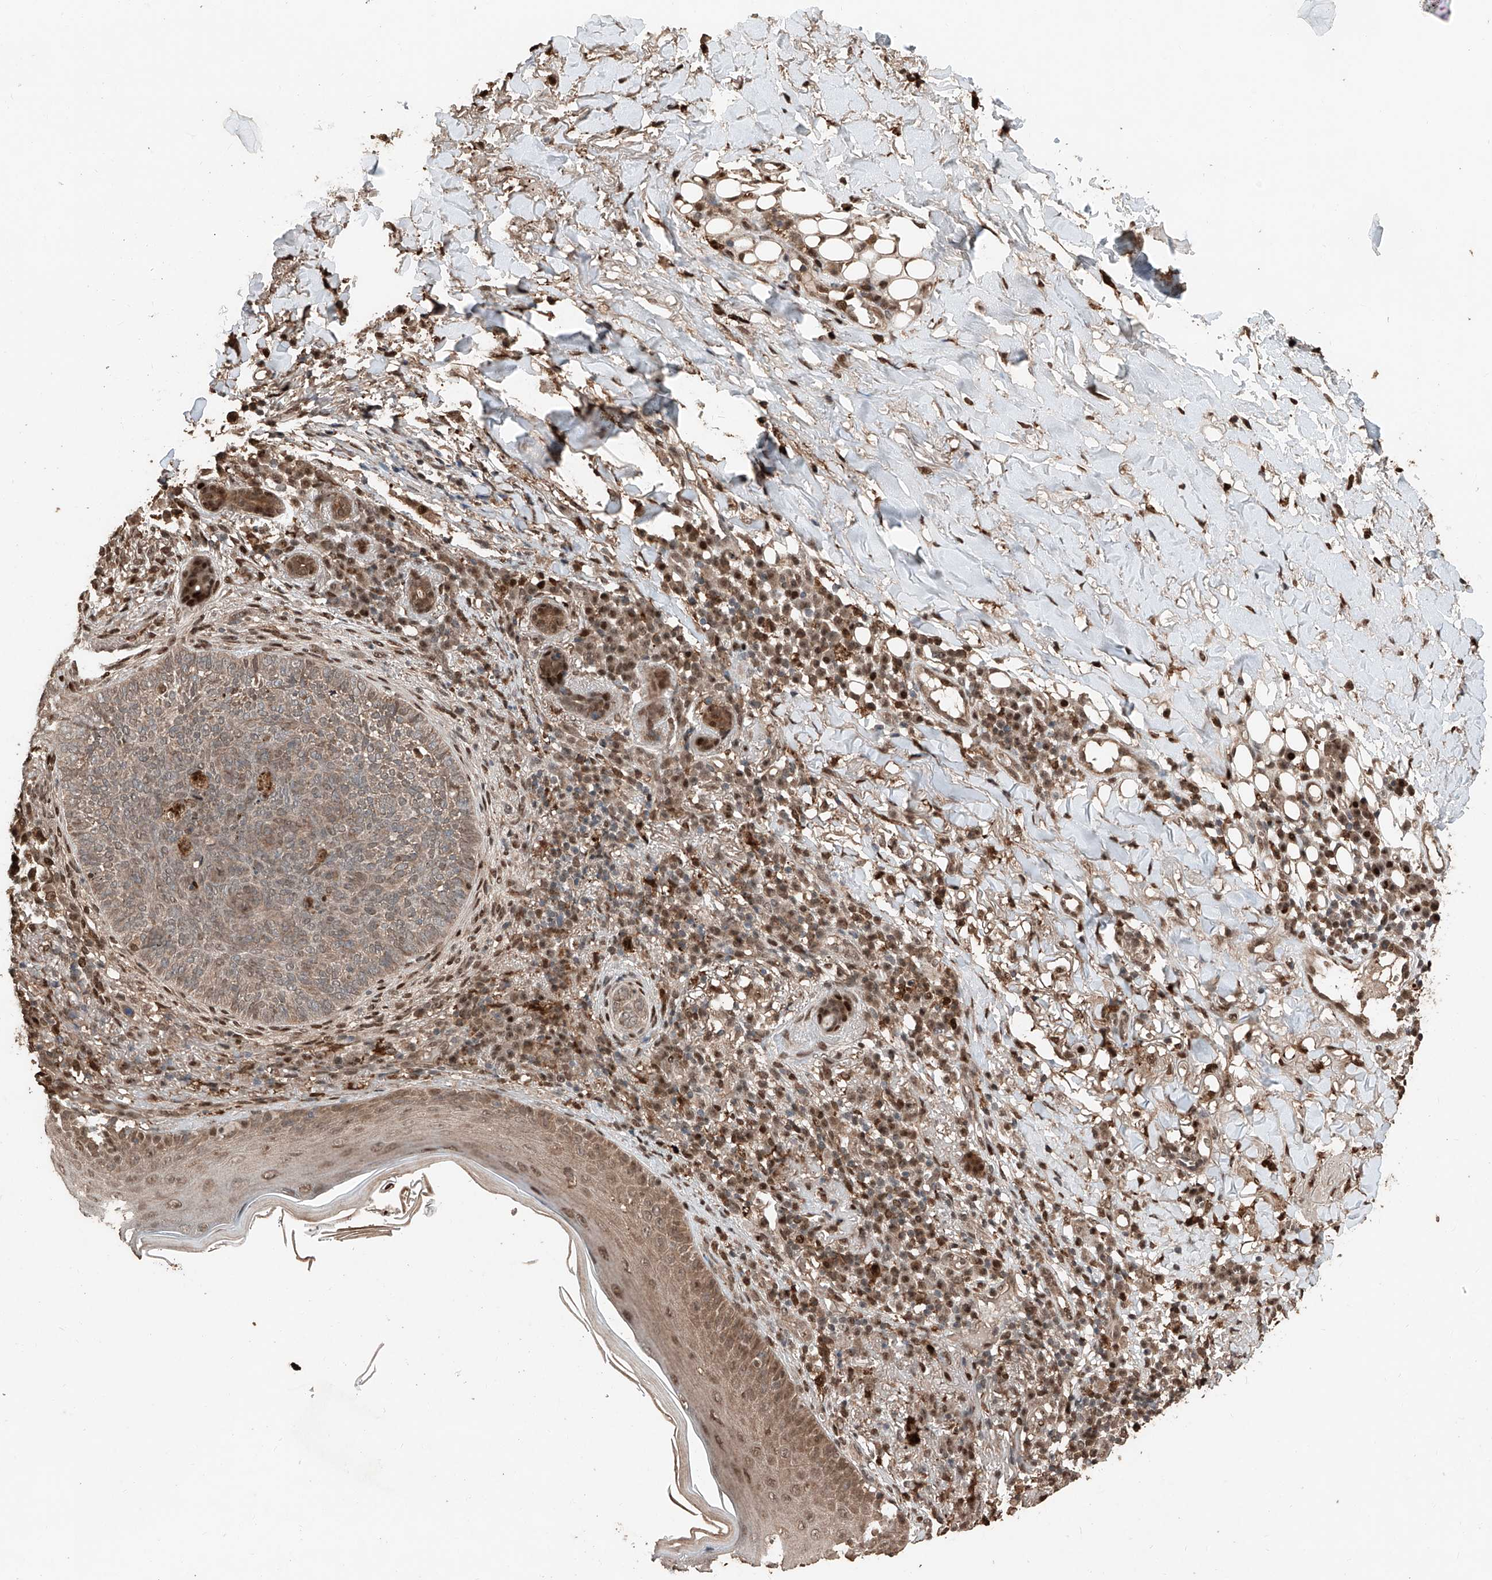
{"staining": {"intensity": "weak", "quantity": ">75%", "location": "cytoplasmic/membranous,nuclear"}, "tissue": "skin cancer", "cell_type": "Tumor cells", "image_type": "cancer", "snomed": [{"axis": "morphology", "description": "Basal cell carcinoma"}, {"axis": "topography", "description": "Skin"}], "caption": "Skin cancer stained for a protein (brown) demonstrates weak cytoplasmic/membranous and nuclear positive expression in approximately >75% of tumor cells.", "gene": "RMND1", "patient": {"sex": "male", "age": 85}}